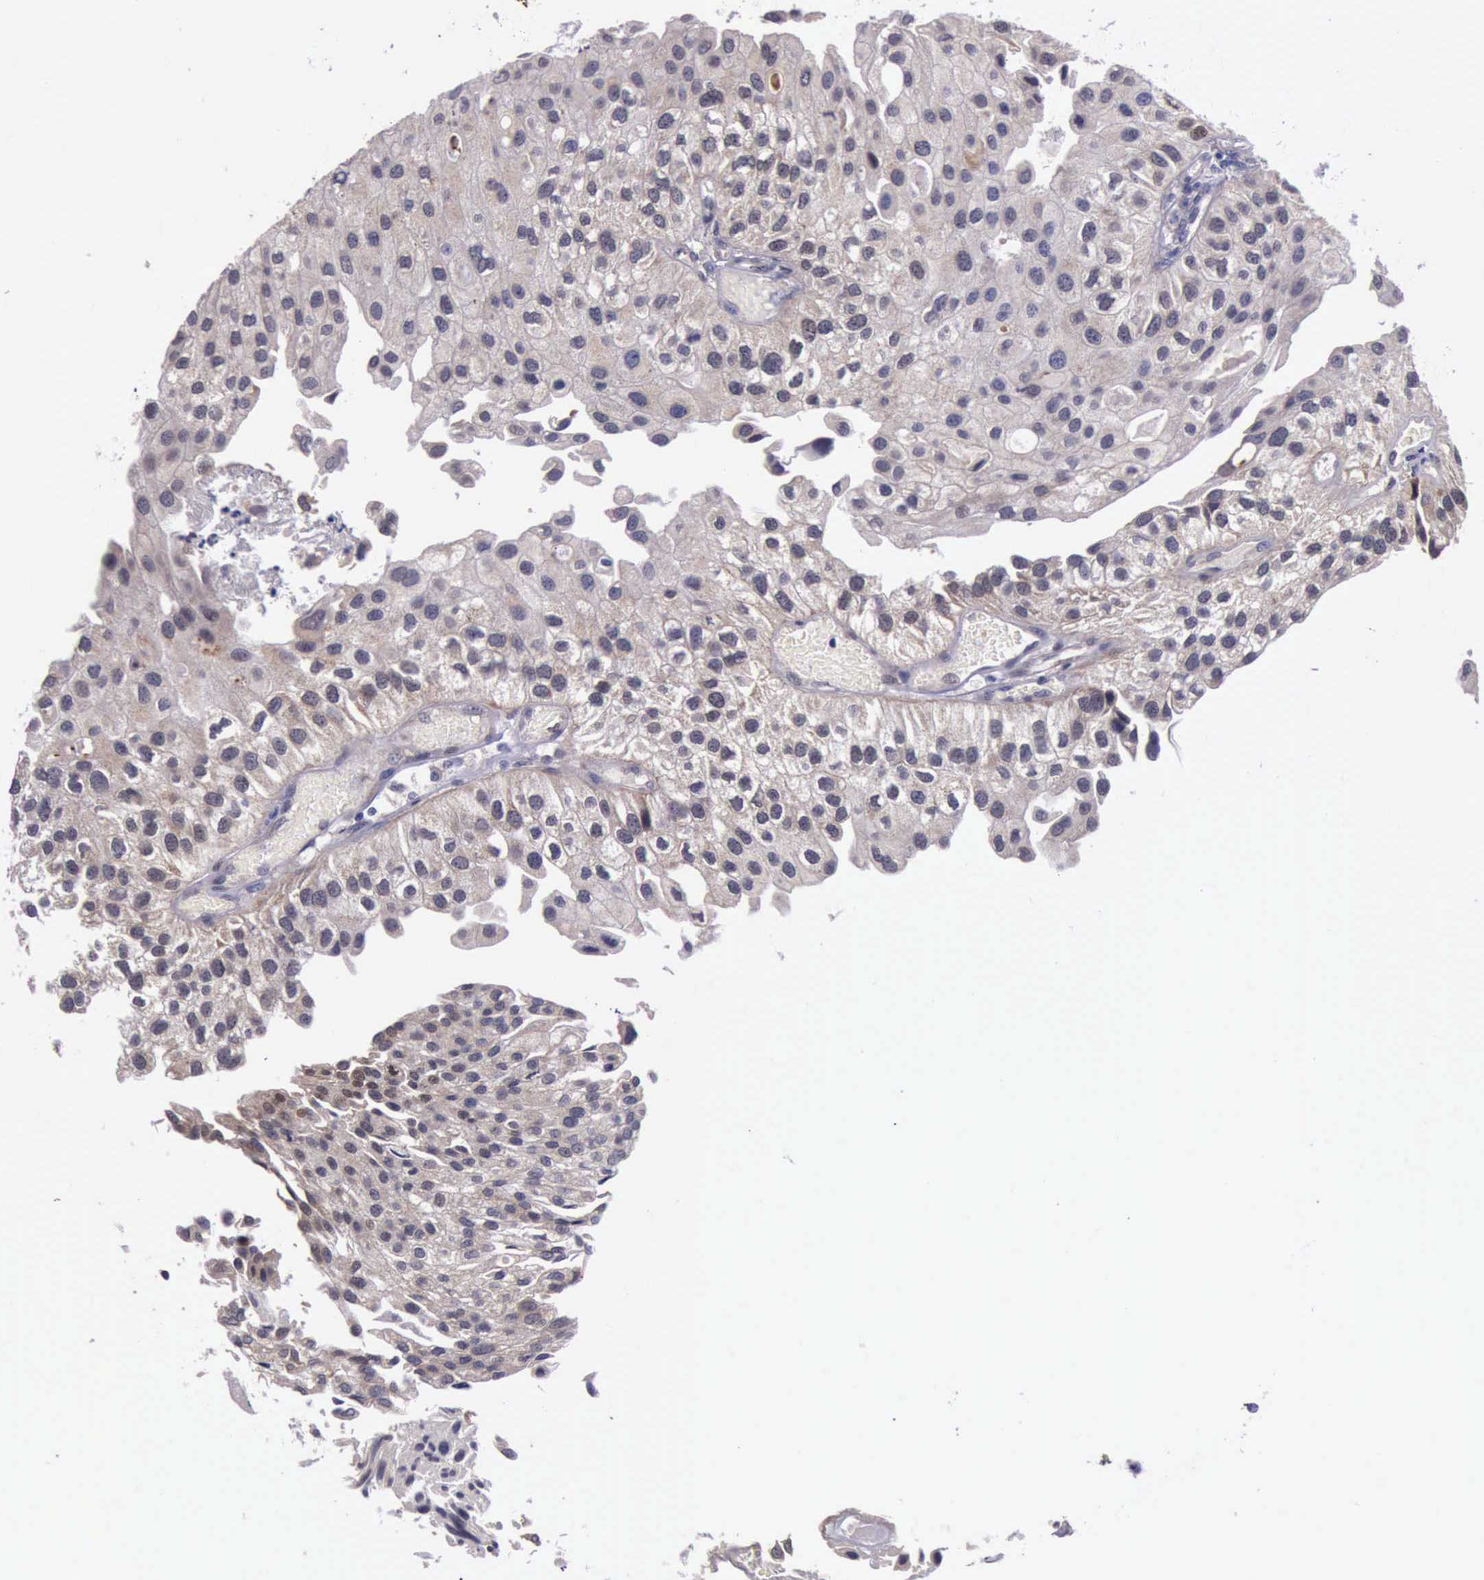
{"staining": {"intensity": "weak", "quantity": ">75%", "location": "cytoplasmic/membranous"}, "tissue": "urothelial cancer", "cell_type": "Tumor cells", "image_type": "cancer", "snomed": [{"axis": "morphology", "description": "Urothelial carcinoma, Low grade"}, {"axis": "topography", "description": "Urinary bladder"}], "caption": "Urothelial cancer stained with DAB (3,3'-diaminobenzidine) immunohistochemistry exhibits low levels of weak cytoplasmic/membranous expression in about >75% of tumor cells. The staining was performed using DAB (3,3'-diaminobenzidine) to visualize the protein expression in brown, while the nuclei were stained in blue with hematoxylin (Magnification: 20x).", "gene": "PLEK2", "patient": {"sex": "female", "age": 89}}